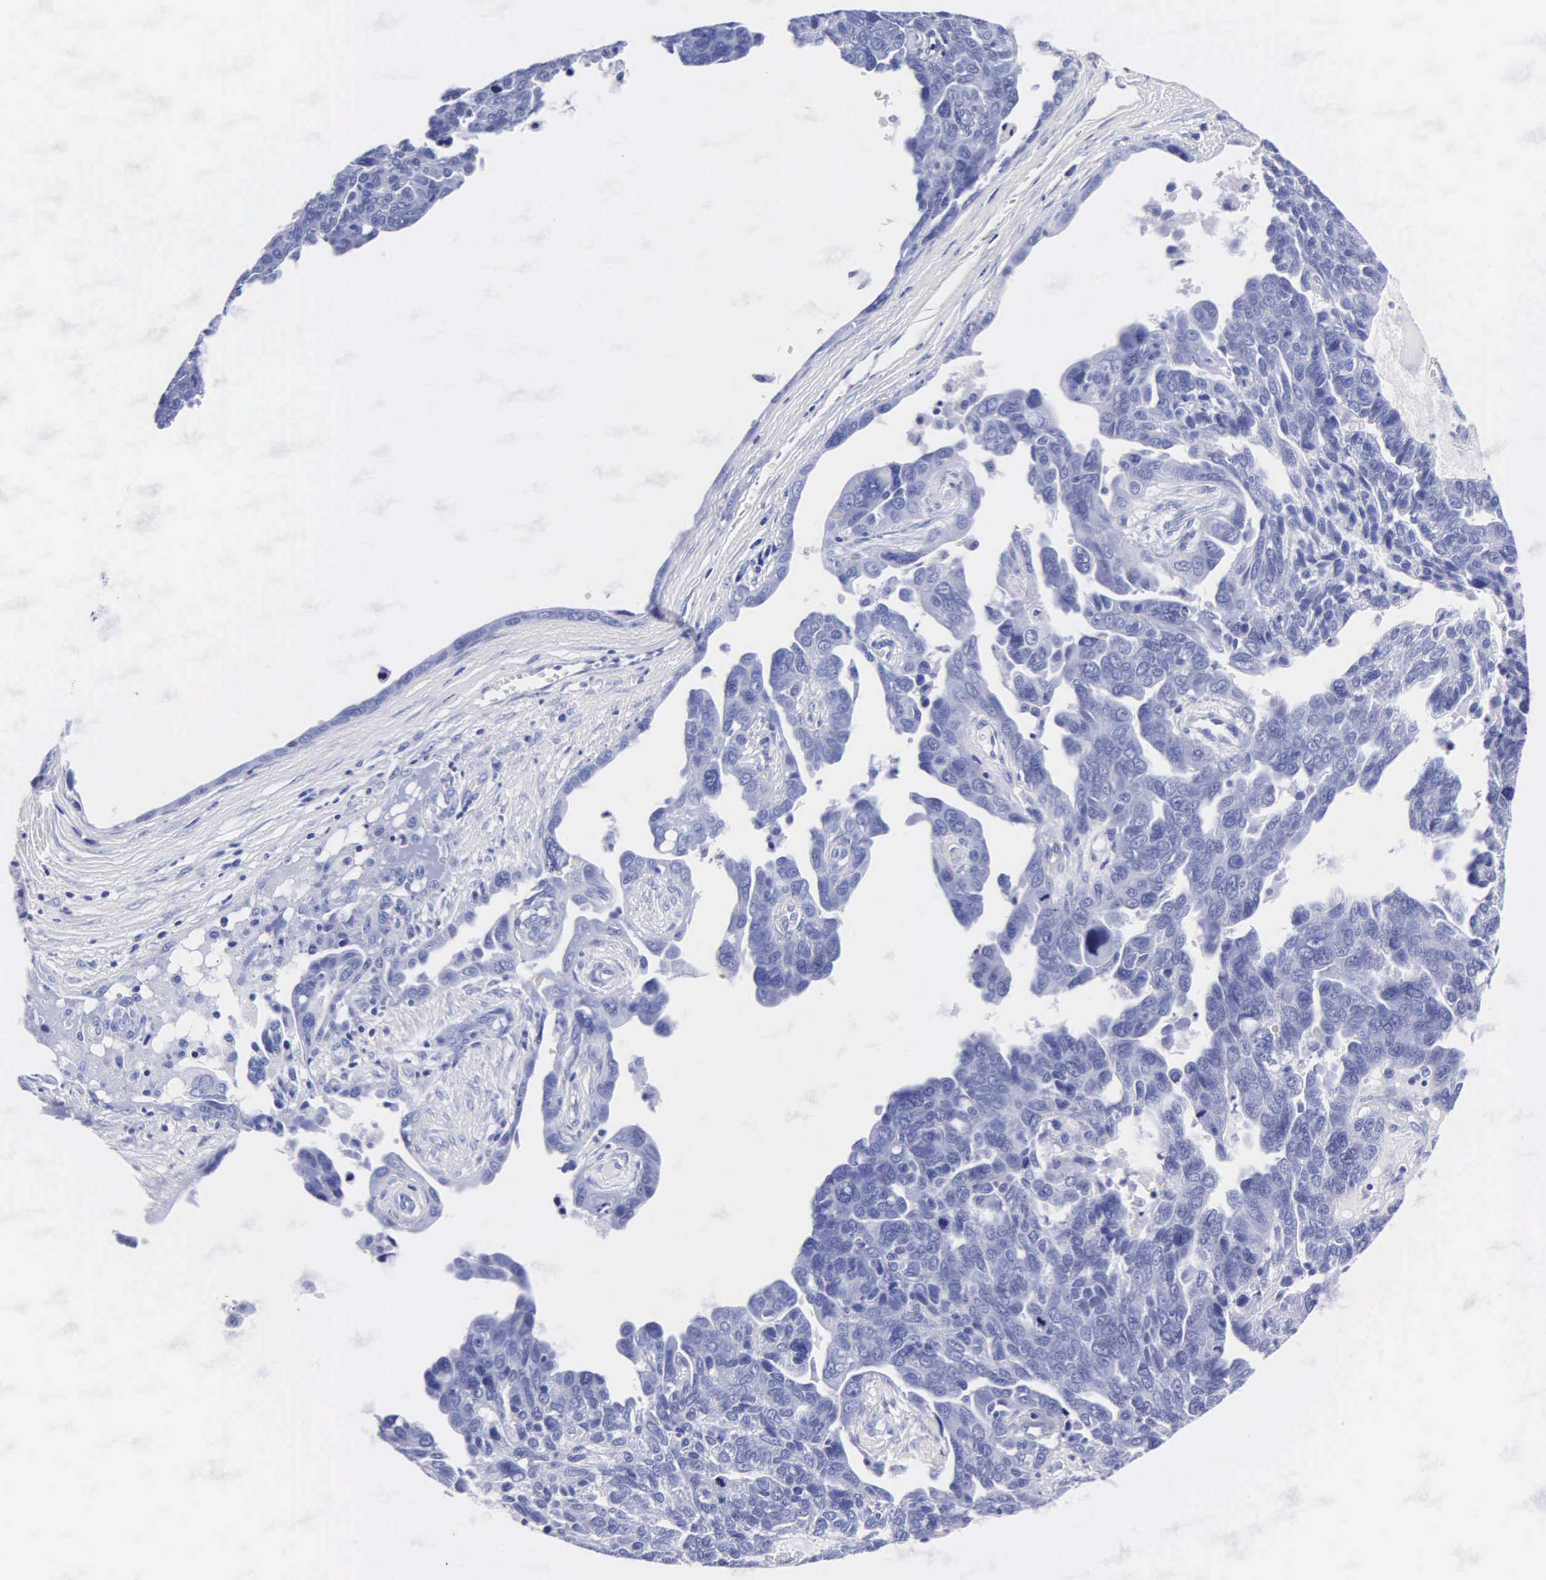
{"staining": {"intensity": "negative", "quantity": "none", "location": "none"}, "tissue": "ovarian cancer", "cell_type": "Tumor cells", "image_type": "cancer", "snomed": [{"axis": "morphology", "description": "Cystadenocarcinoma, serous, NOS"}, {"axis": "topography", "description": "Ovary"}], "caption": "Tumor cells show no significant protein staining in ovarian cancer (serous cystadenocarcinoma).", "gene": "MB", "patient": {"sex": "female", "age": 64}}